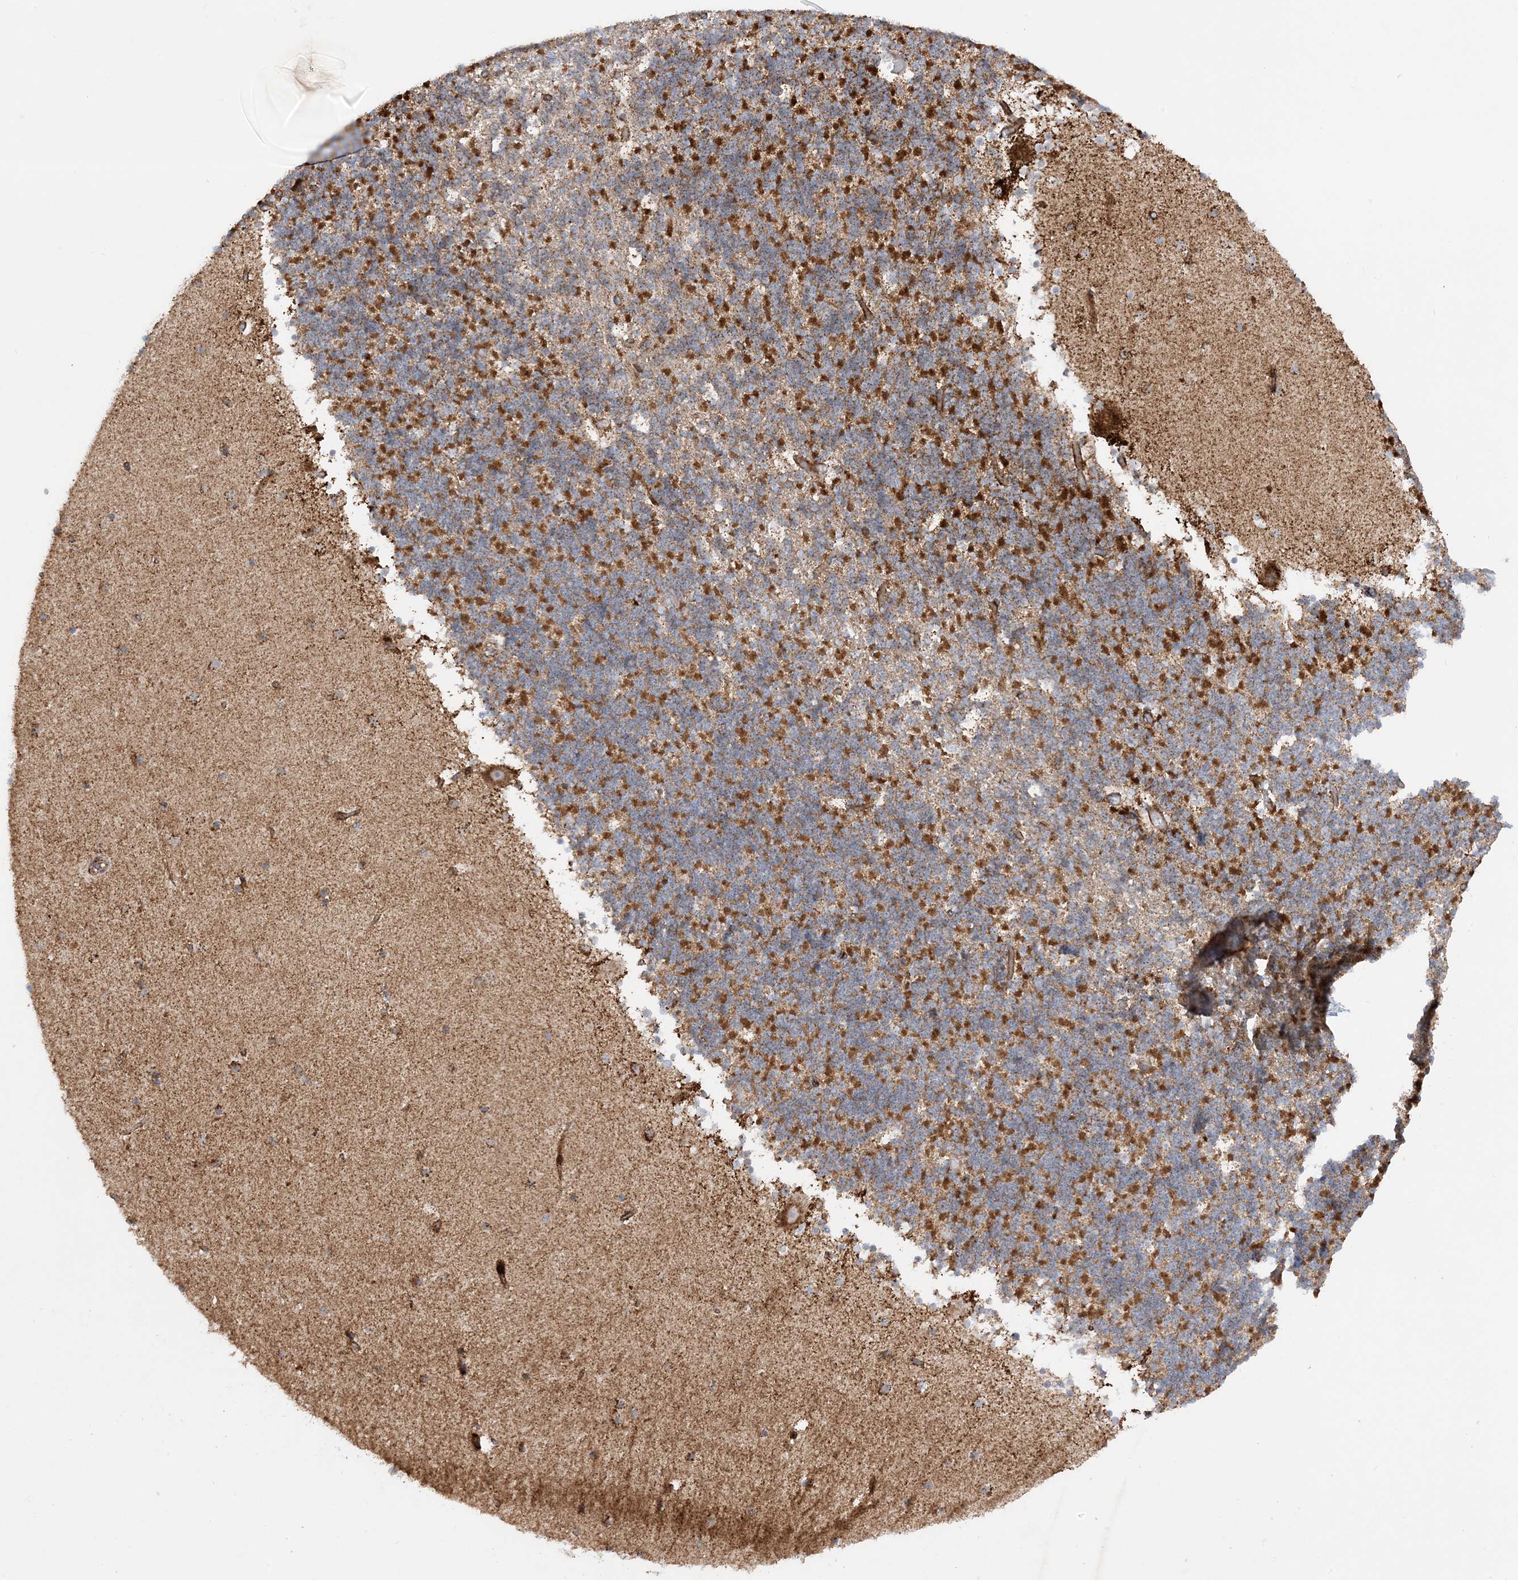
{"staining": {"intensity": "moderate", "quantity": ">75%", "location": "cytoplasmic/membranous"}, "tissue": "cerebellum", "cell_type": "Cells in granular layer", "image_type": "normal", "snomed": [{"axis": "morphology", "description": "Normal tissue, NOS"}, {"axis": "topography", "description": "Cerebellum"}], "caption": "Immunohistochemical staining of unremarkable cerebellum exhibits moderate cytoplasmic/membranous protein staining in about >75% of cells in granular layer.", "gene": "NDUFAF3", "patient": {"sex": "male", "age": 57}}